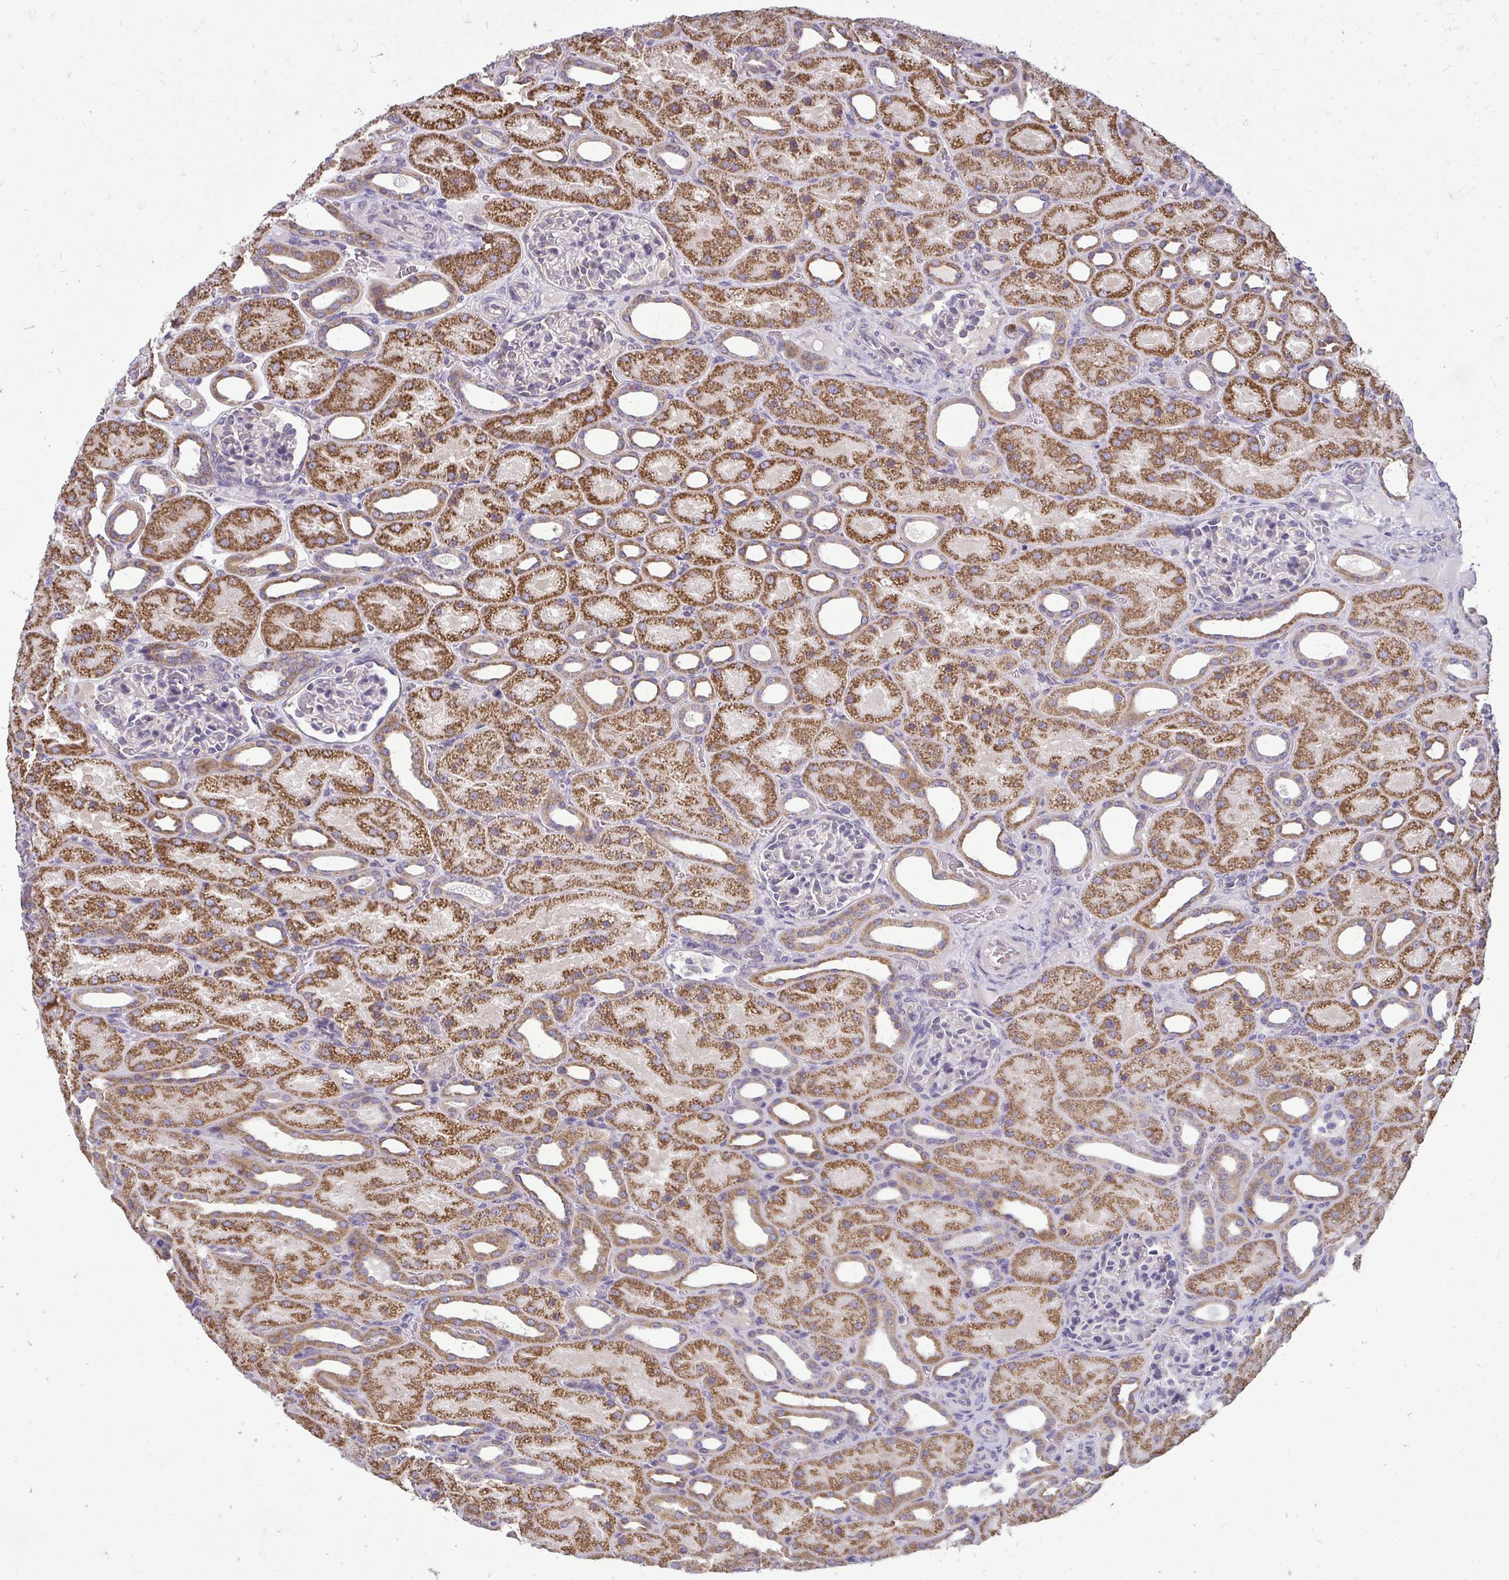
{"staining": {"intensity": "moderate", "quantity": "<25%", "location": "cytoplasmic/membranous"}, "tissue": "kidney", "cell_type": "Cells in glomeruli", "image_type": "normal", "snomed": [{"axis": "morphology", "description": "Normal tissue, NOS"}, {"axis": "topography", "description": "Kidney"}], "caption": "Moderate cytoplasmic/membranous protein staining is present in about <25% of cells in glomeruli in kidney. The protein of interest is shown in brown color, while the nuclei are stained blue.", "gene": "RPLP2", "patient": {"sex": "male", "age": 2}}